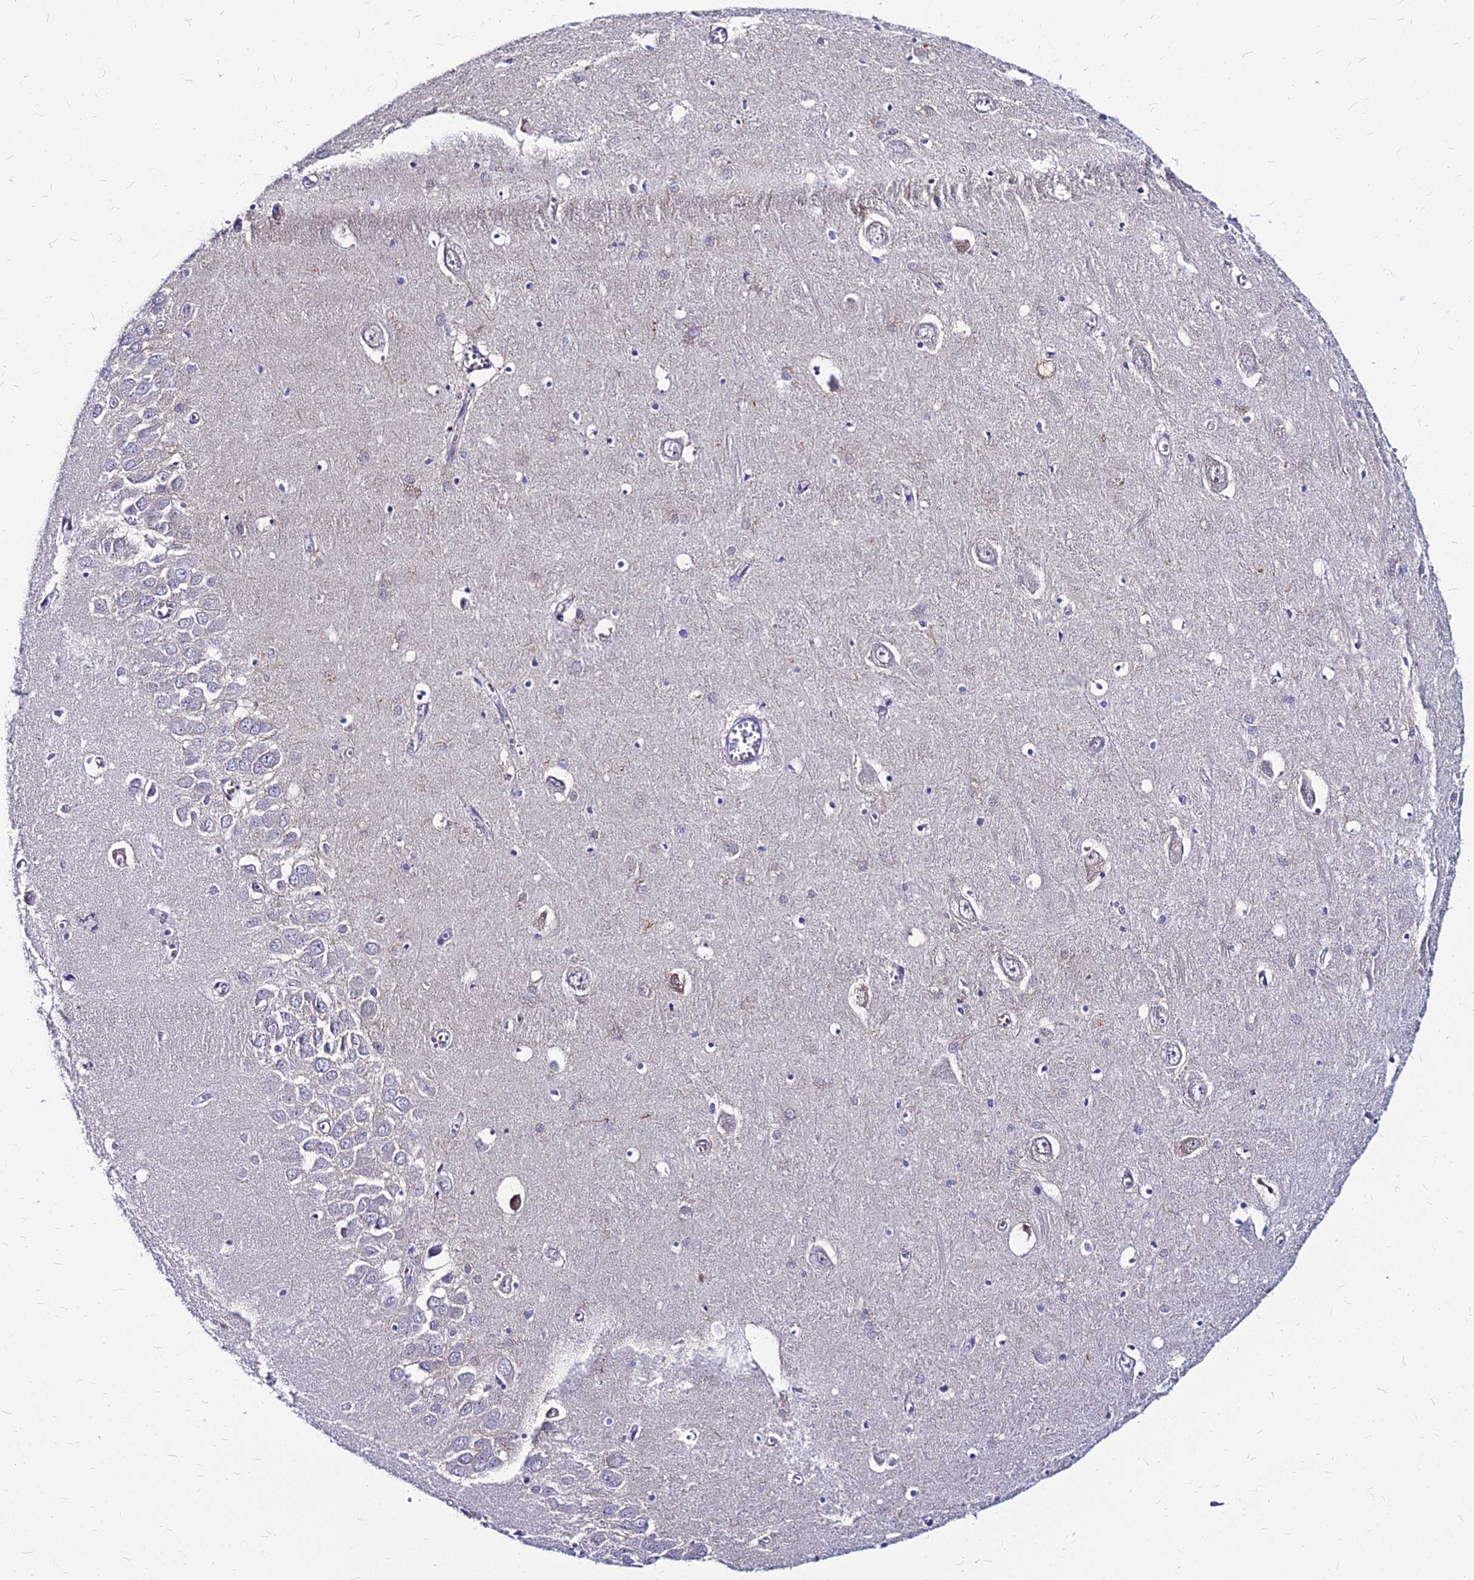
{"staining": {"intensity": "negative", "quantity": "none", "location": "none"}, "tissue": "hippocampus", "cell_type": "Glial cells", "image_type": "normal", "snomed": [{"axis": "morphology", "description": "Normal tissue, NOS"}, {"axis": "topography", "description": "Hippocampus"}], "caption": "The IHC image has no significant positivity in glial cells of hippocampus. (DAB (3,3'-diaminobenzidine) immunohistochemistry (IHC), high magnification).", "gene": "ACSM6", "patient": {"sex": "male", "age": 70}}